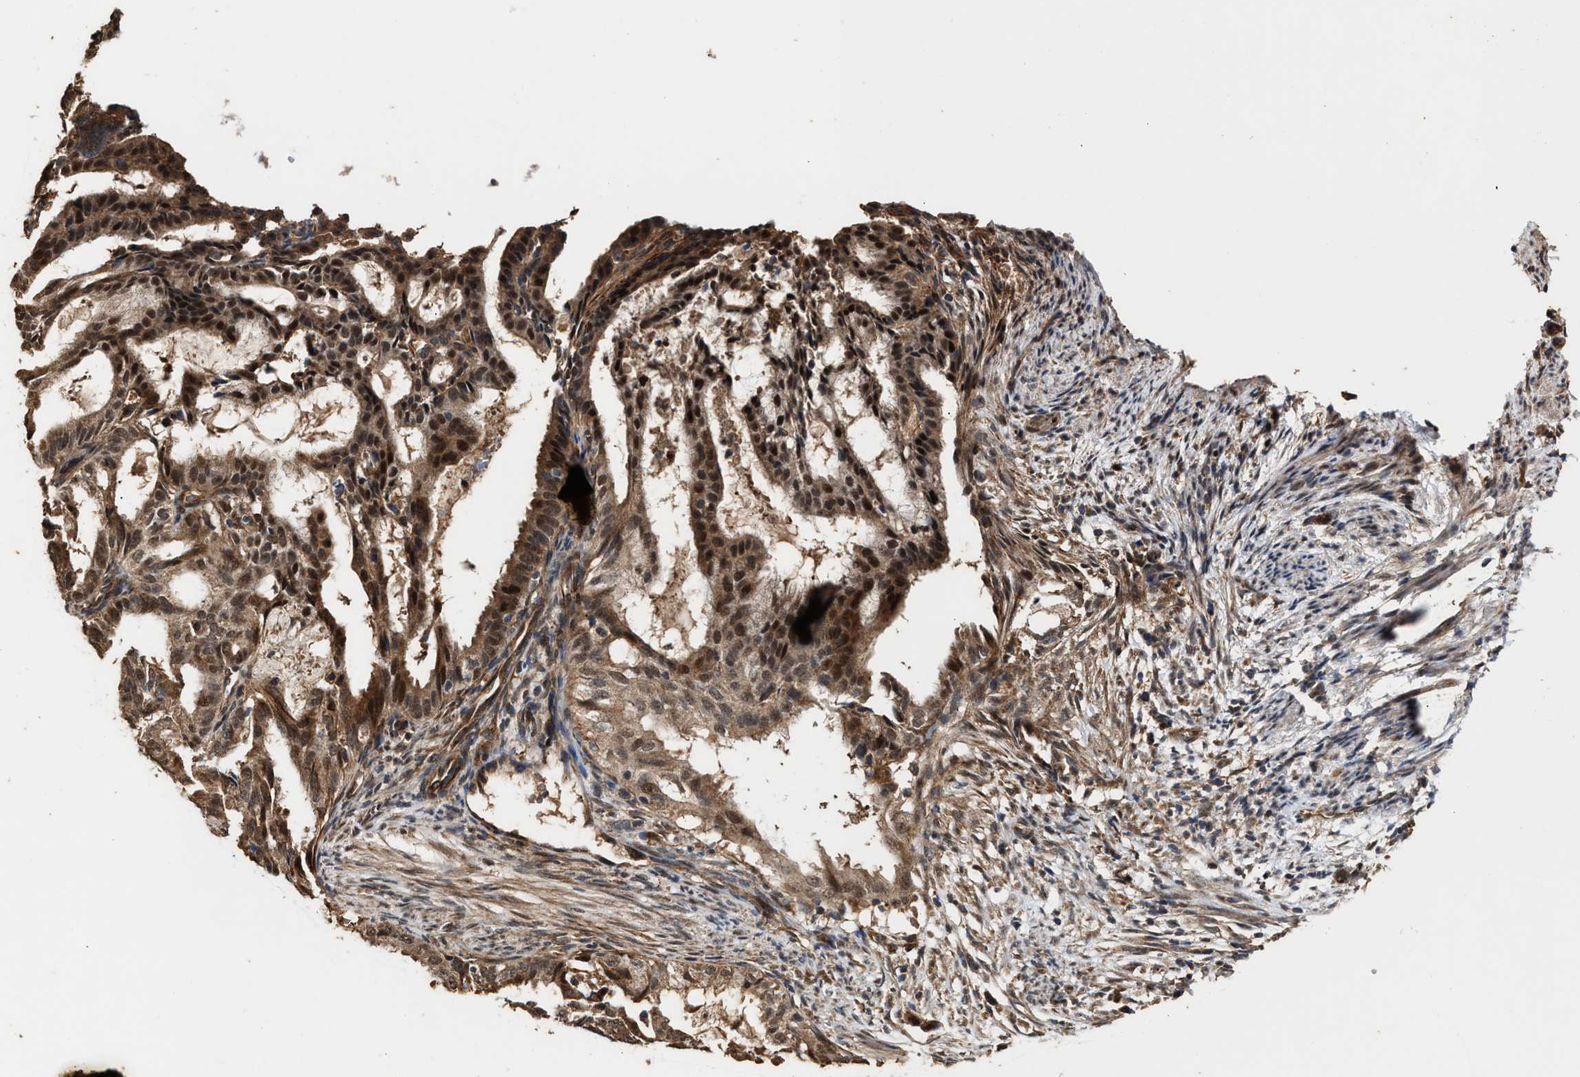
{"staining": {"intensity": "moderate", "quantity": ">75%", "location": "cytoplasmic/membranous,nuclear"}, "tissue": "endometrial cancer", "cell_type": "Tumor cells", "image_type": "cancer", "snomed": [{"axis": "morphology", "description": "Adenocarcinoma, NOS"}, {"axis": "topography", "description": "Endometrium"}], "caption": "Tumor cells exhibit moderate cytoplasmic/membranous and nuclear positivity in about >75% of cells in endometrial cancer (adenocarcinoma). Nuclei are stained in blue.", "gene": "ZNHIT6", "patient": {"sex": "female", "age": 58}}